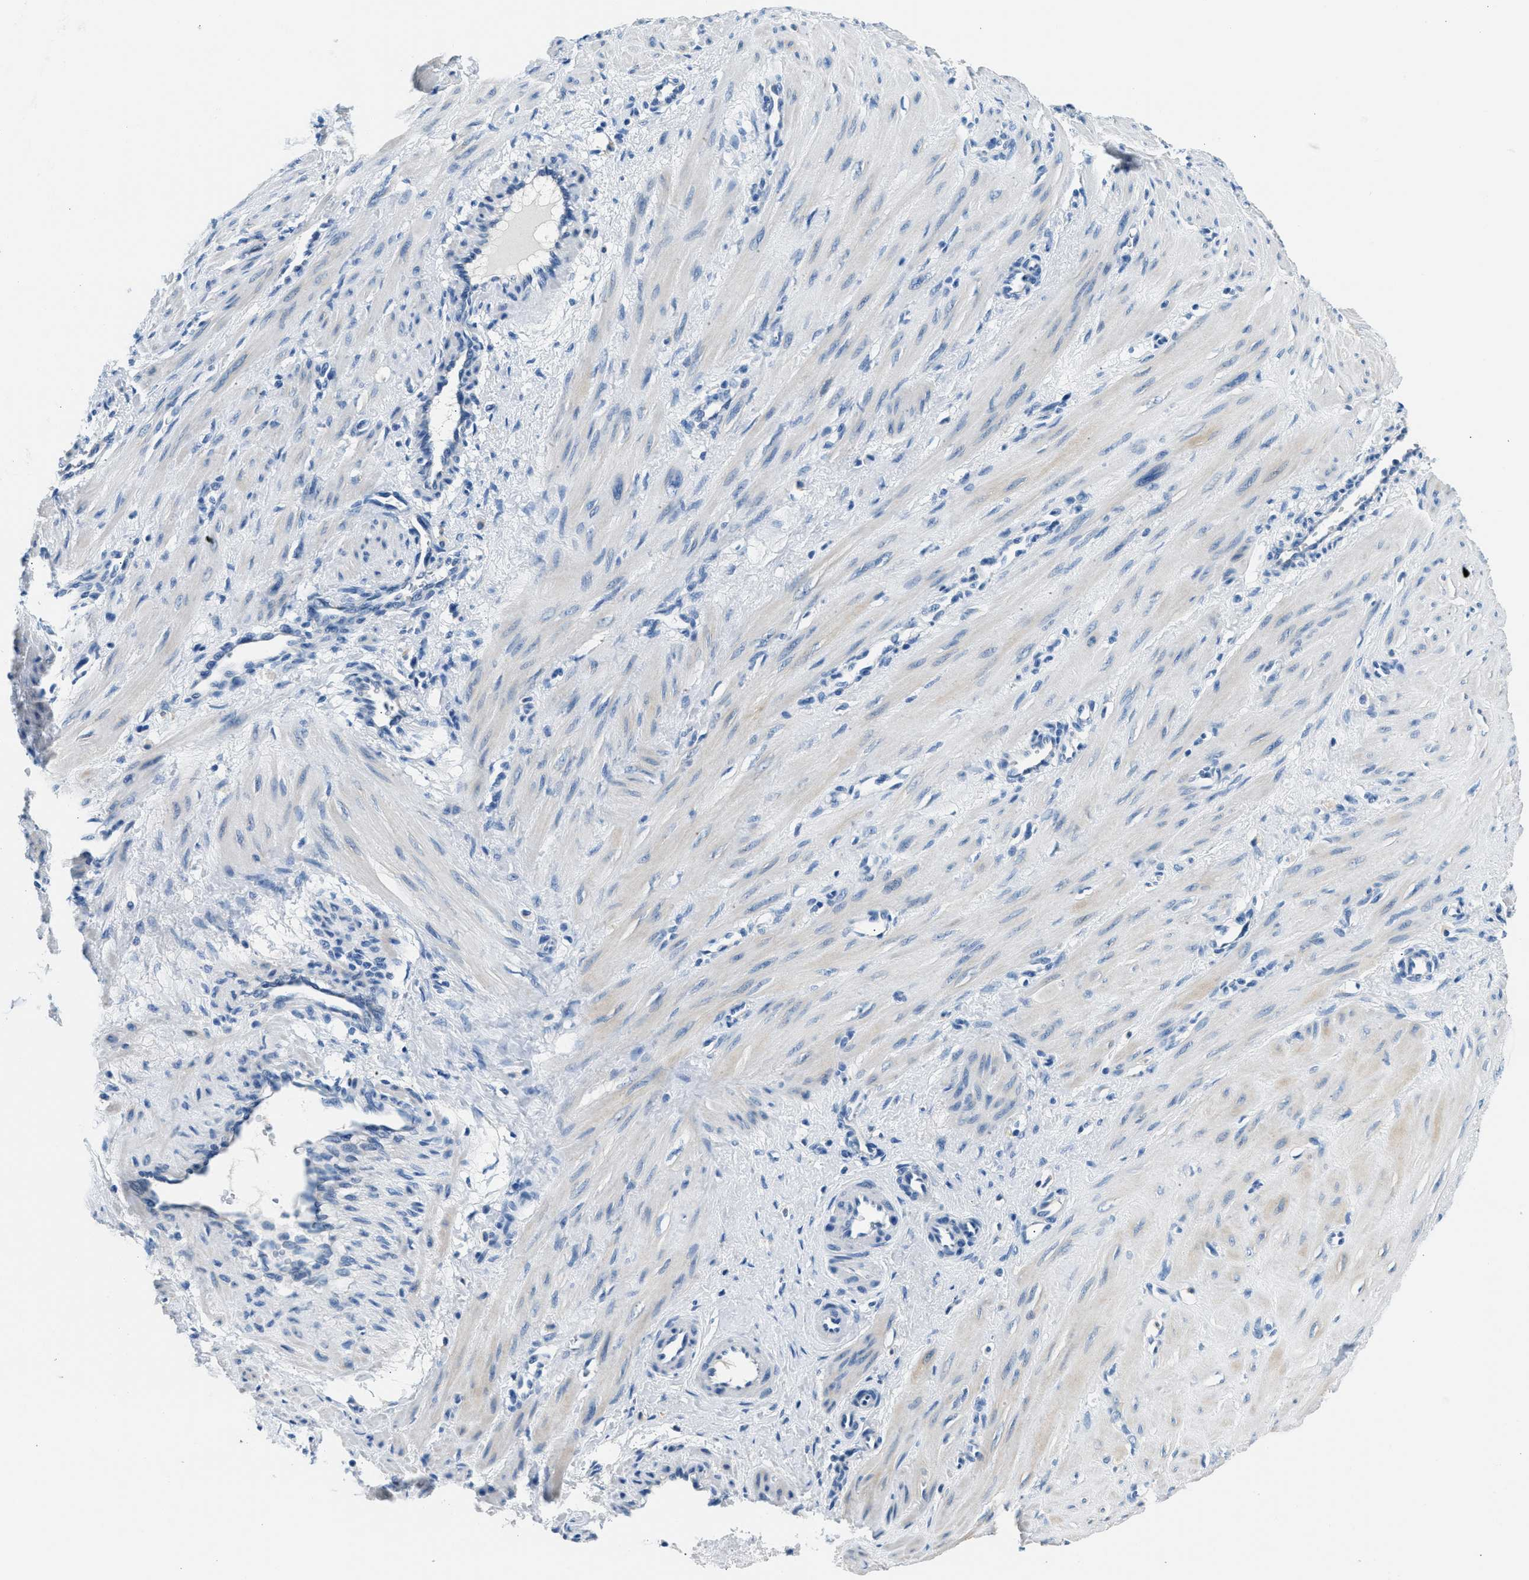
{"staining": {"intensity": "weak", "quantity": "<25%", "location": "cytoplasmic/membranous"}, "tissue": "smooth muscle", "cell_type": "Smooth muscle cells", "image_type": "normal", "snomed": [{"axis": "morphology", "description": "Normal tissue, NOS"}, {"axis": "topography", "description": "Endometrium"}], "caption": "An immunohistochemistry histopathology image of unremarkable smooth muscle is shown. There is no staining in smooth muscle cells of smooth muscle.", "gene": "CLDN18", "patient": {"sex": "female", "age": 33}}